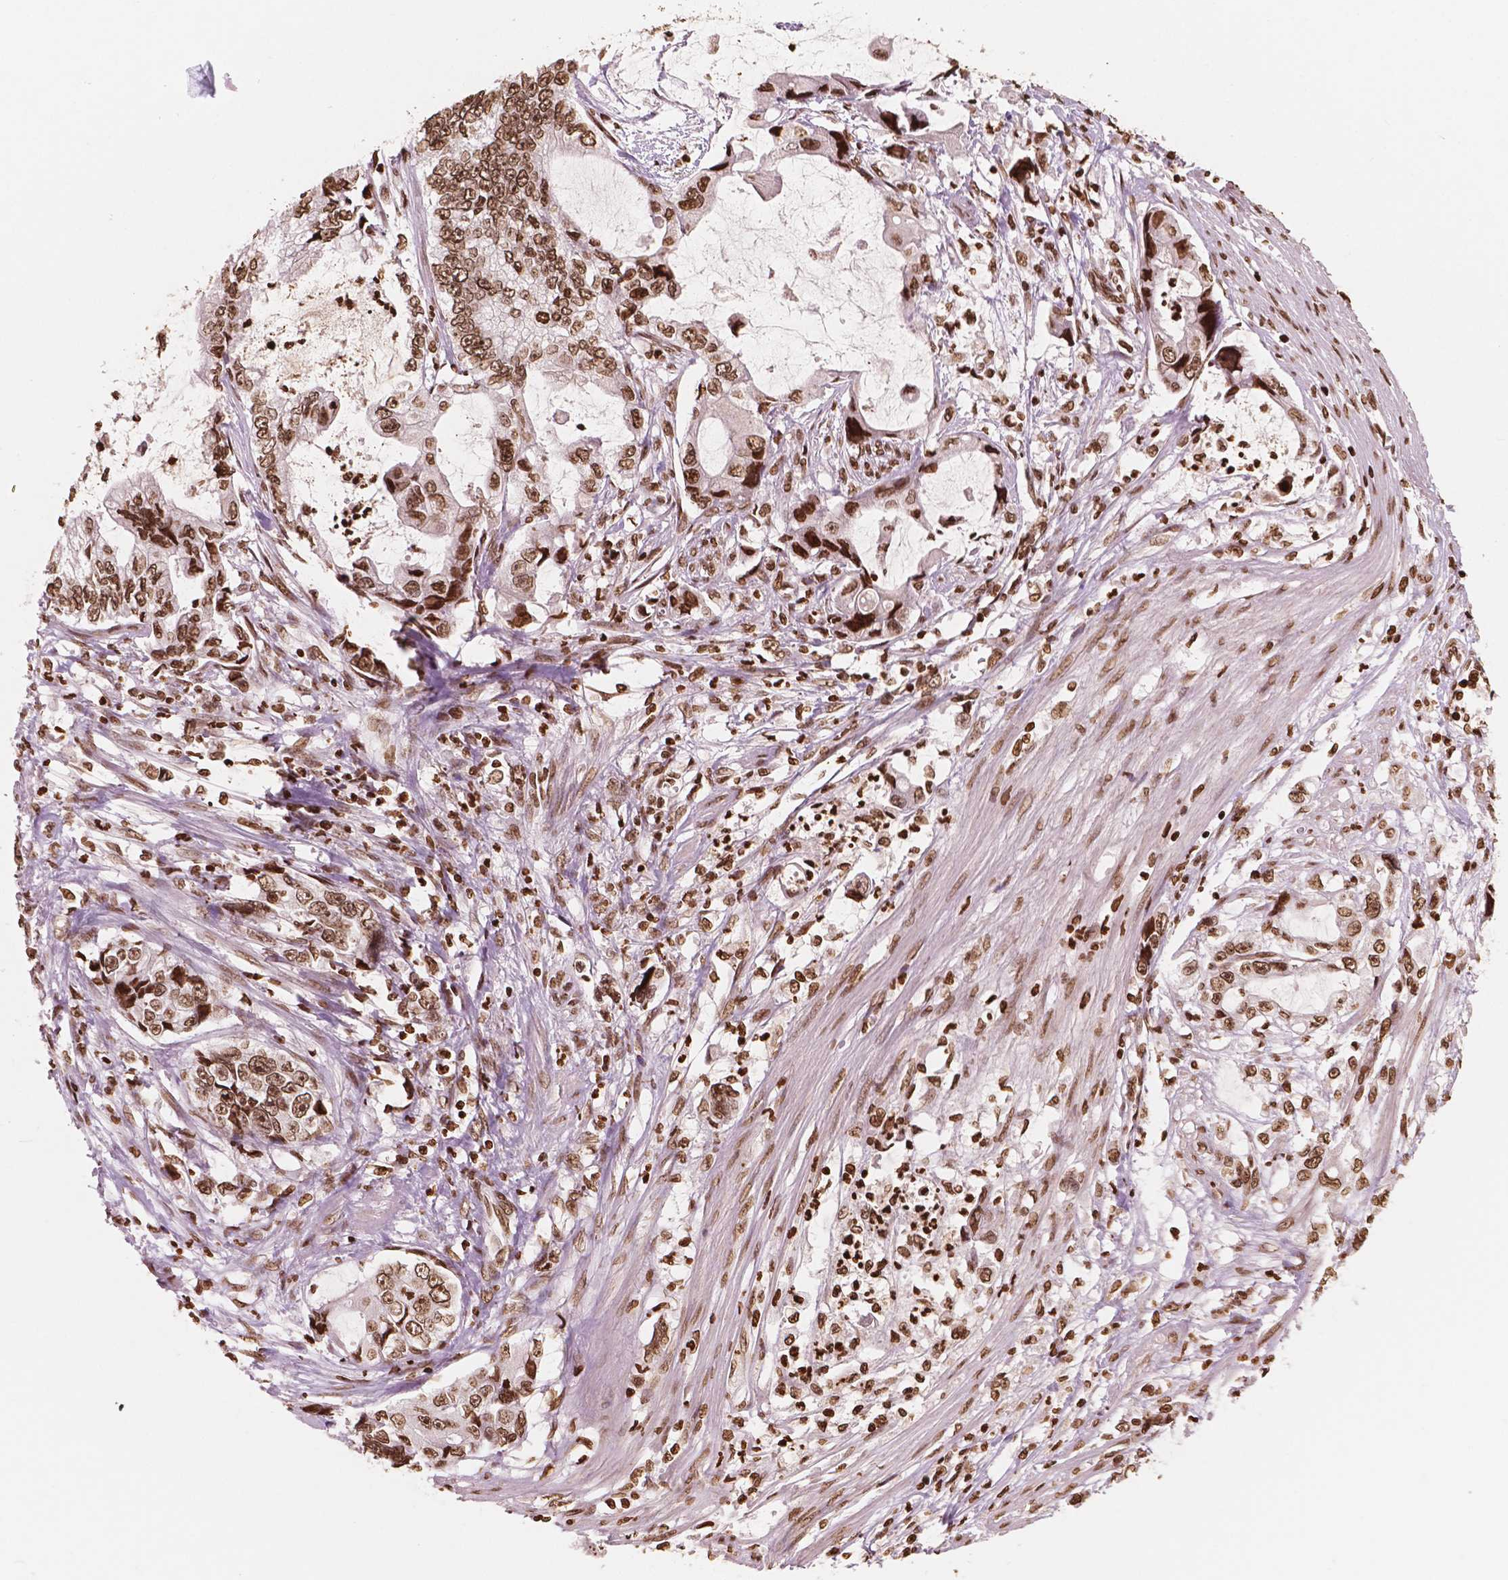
{"staining": {"intensity": "moderate", "quantity": ">75%", "location": "nuclear"}, "tissue": "stomach cancer", "cell_type": "Tumor cells", "image_type": "cancer", "snomed": [{"axis": "morphology", "description": "Adenocarcinoma, NOS"}, {"axis": "topography", "description": "Pancreas"}, {"axis": "topography", "description": "Stomach, upper"}, {"axis": "topography", "description": "Stomach"}], "caption": "There is medium levels of moderate nuclear positivity in tumor cells of stomach cancer (adenocarcinoma), as demonstrated by immunohistochemical staining (brown color).", "gene": "H3C7", "patient": {"sex": "male", "age": 77}}